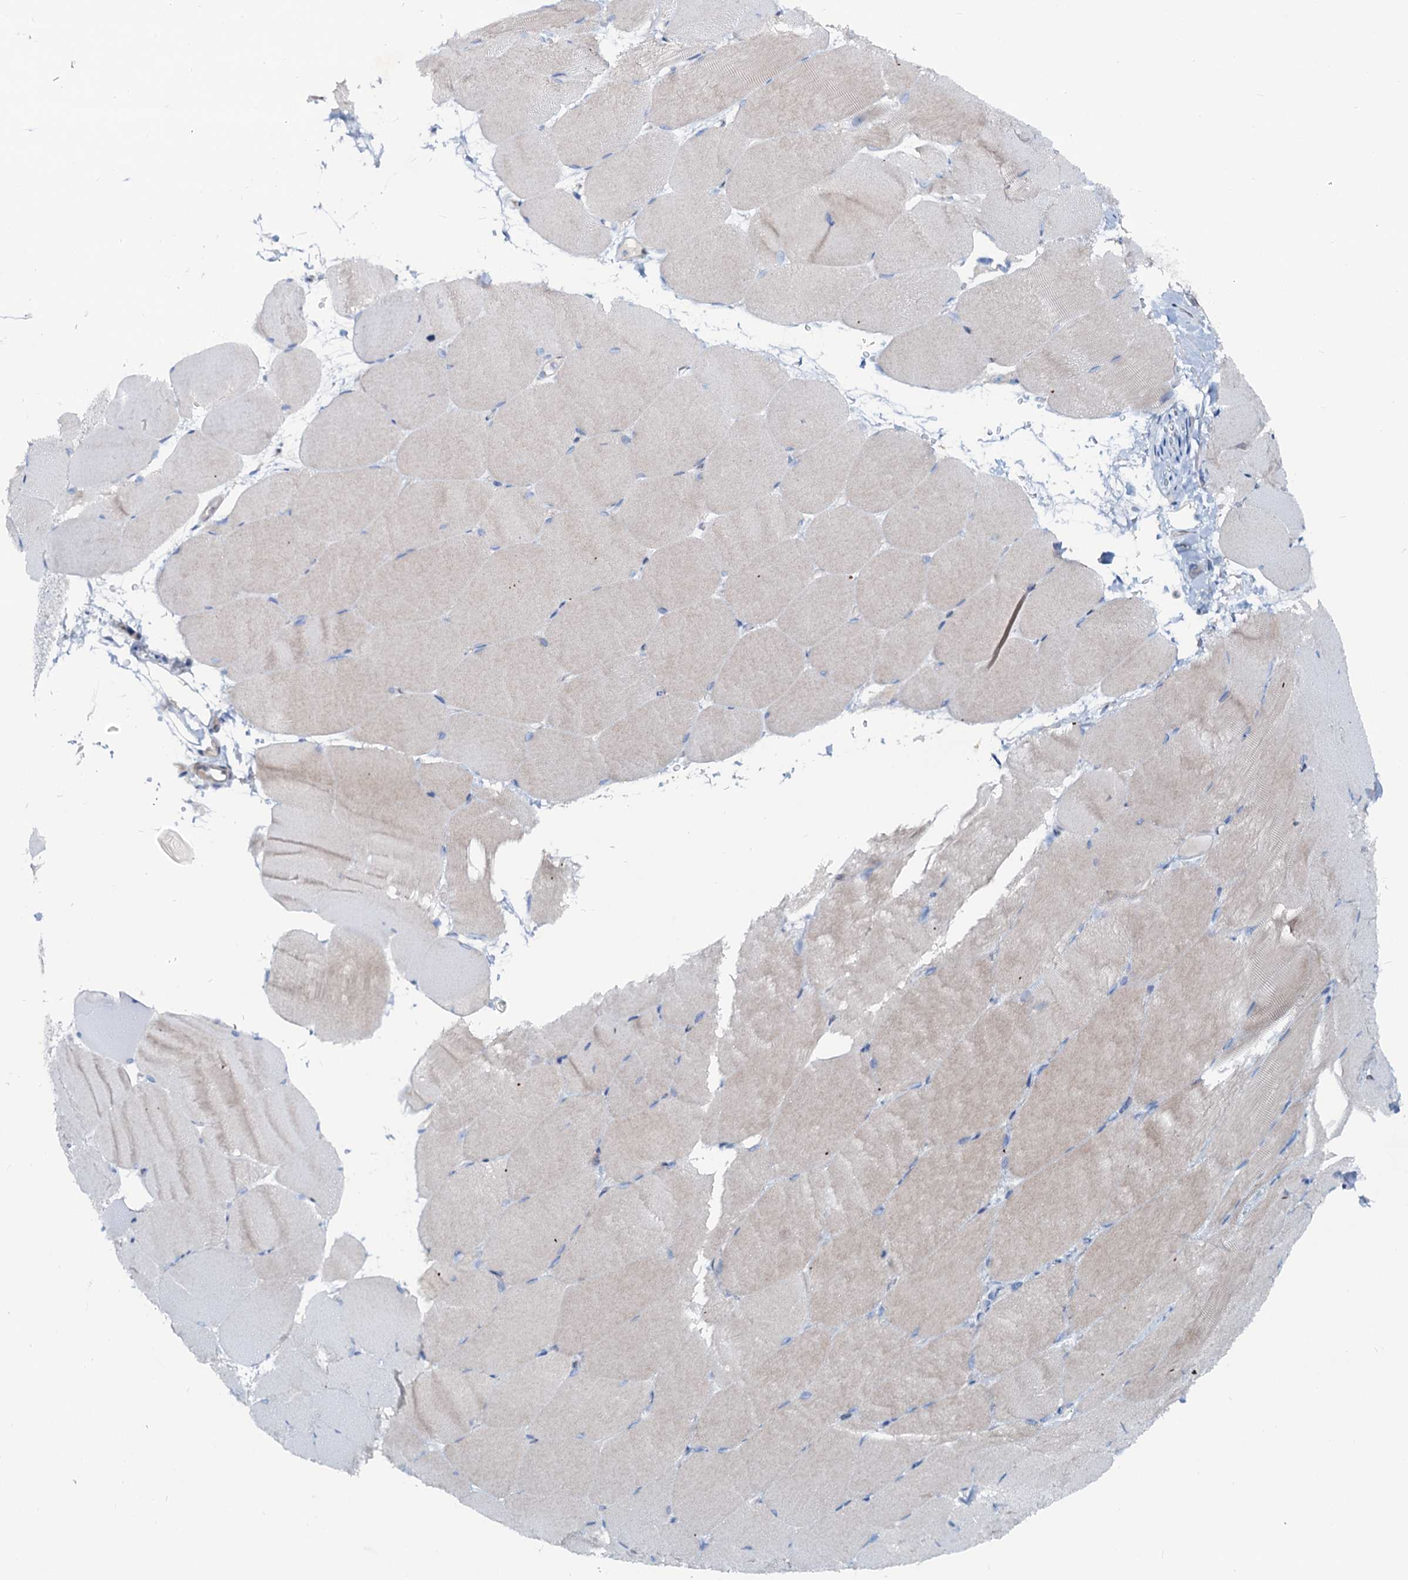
{"staining": {"intensity": "weak", "quantity": "<25%", "location": "cytoplasmic/membranous"}, "tissue": "skeletal muscle", "cell_type": "Myocytes", "image_type": "normal", "snomed": [{"axis": "morphology", "description": "Normal tissue, NOS"}, {"axis": "topography", "description": "Skeletal muscle"}, {"axis": "topography", "description": "Parathyroid gland"}], "caption": "IHC image of benign skeletal muscle: skeletal muscle stained with DAB reveals no significant protein expression in myocytes.", "gene": "ASTE1", "patient": {"sex": "female", "age": 37}}